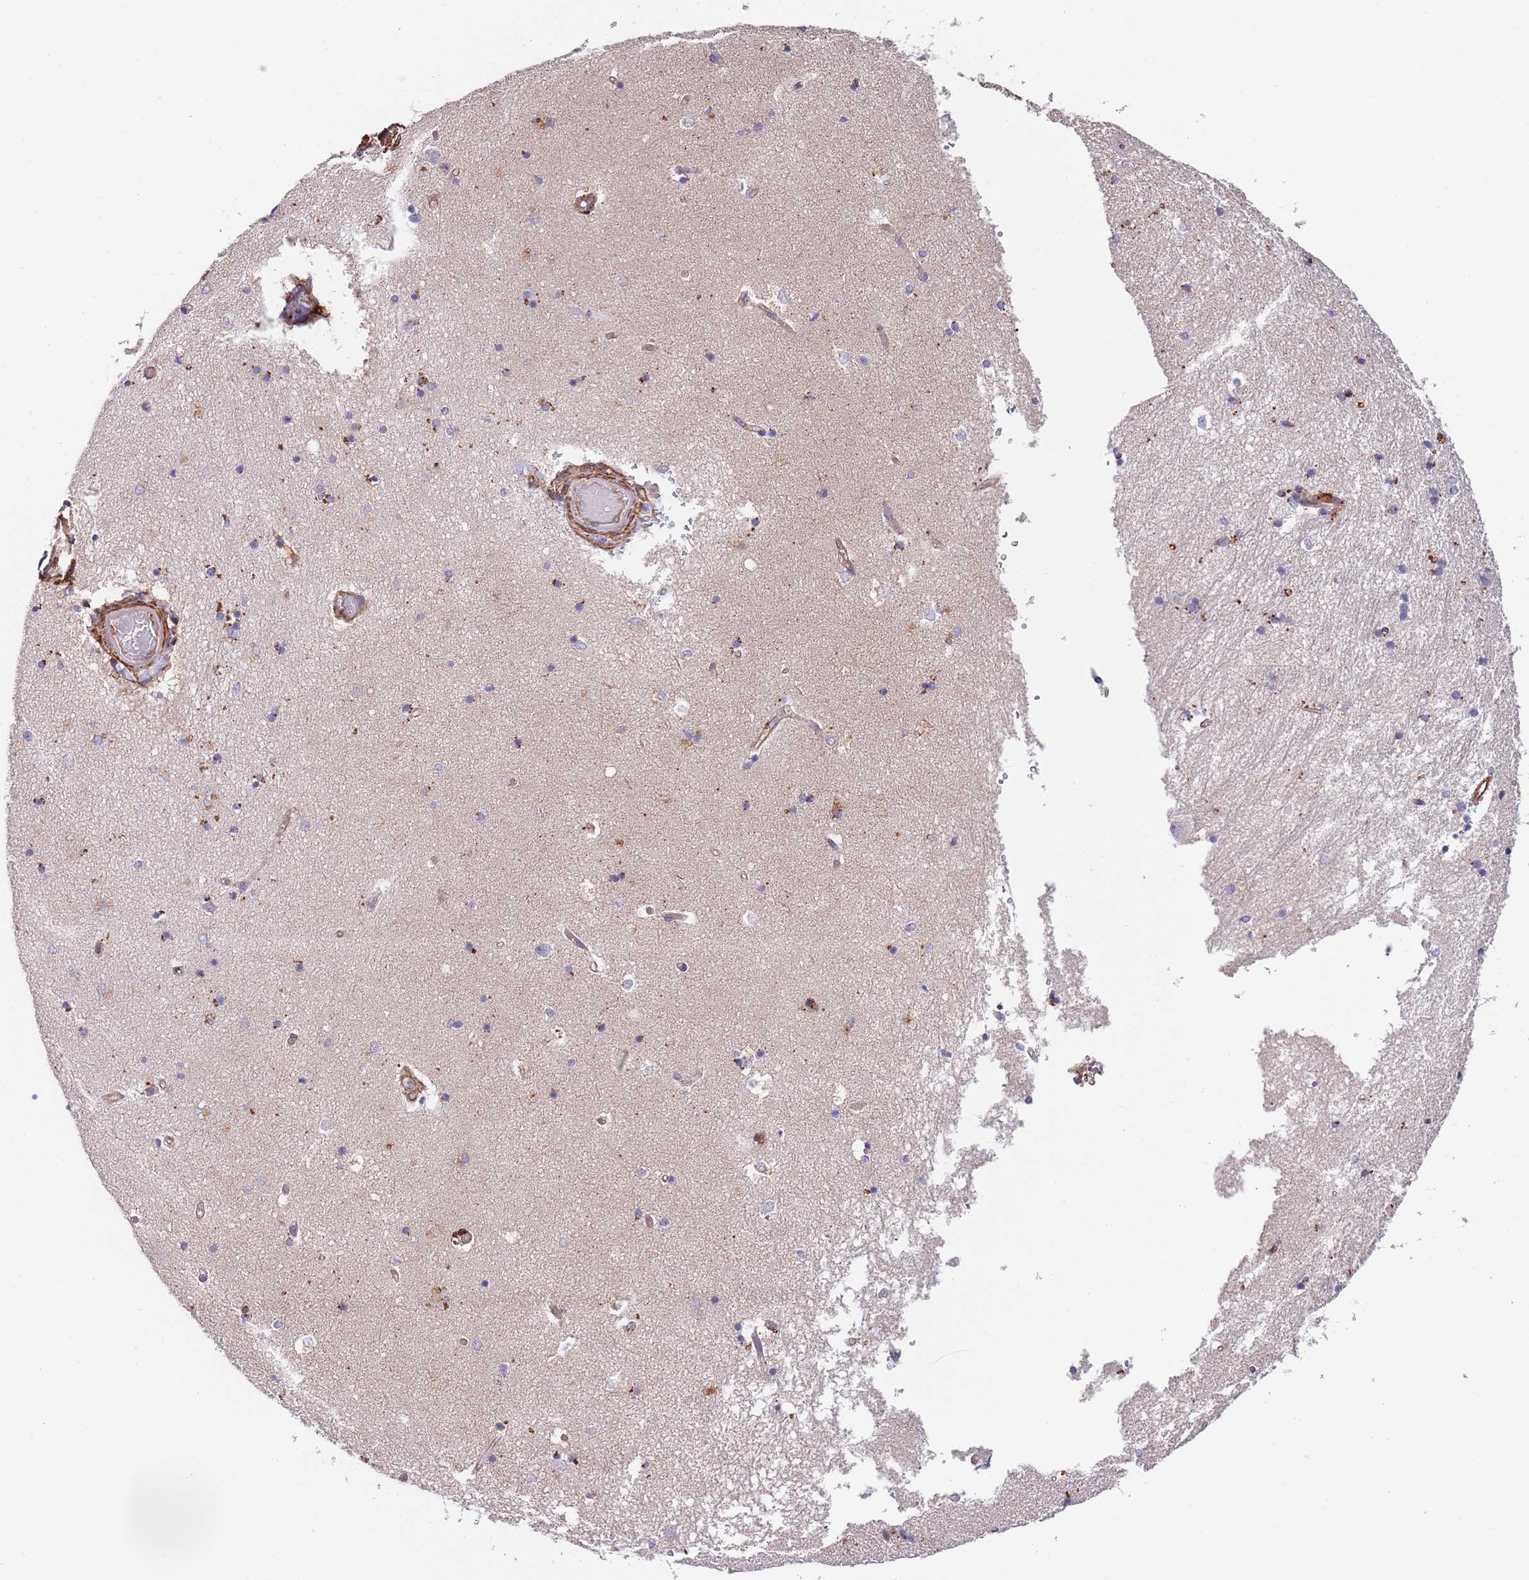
{"staining": {"intensity": "negative", "quantity": "none", "location": "none"}, "tissue": "hippocampus", "cell_type": "Glial cells", "image_type": "normal", "snomed": [{"axis": "morphology", "description": "Normal tissue, NOS"}, {"axis": "topography", "description": "Hippocampus"}], "caption": "IHC of unremarkable hippocampus shows no positivity in glial cells. (DAB IHC visualized using brightfield microscopy, high magnification).", "gene": "BPNT1", "patient": {"sex": "male", "age": 45}}